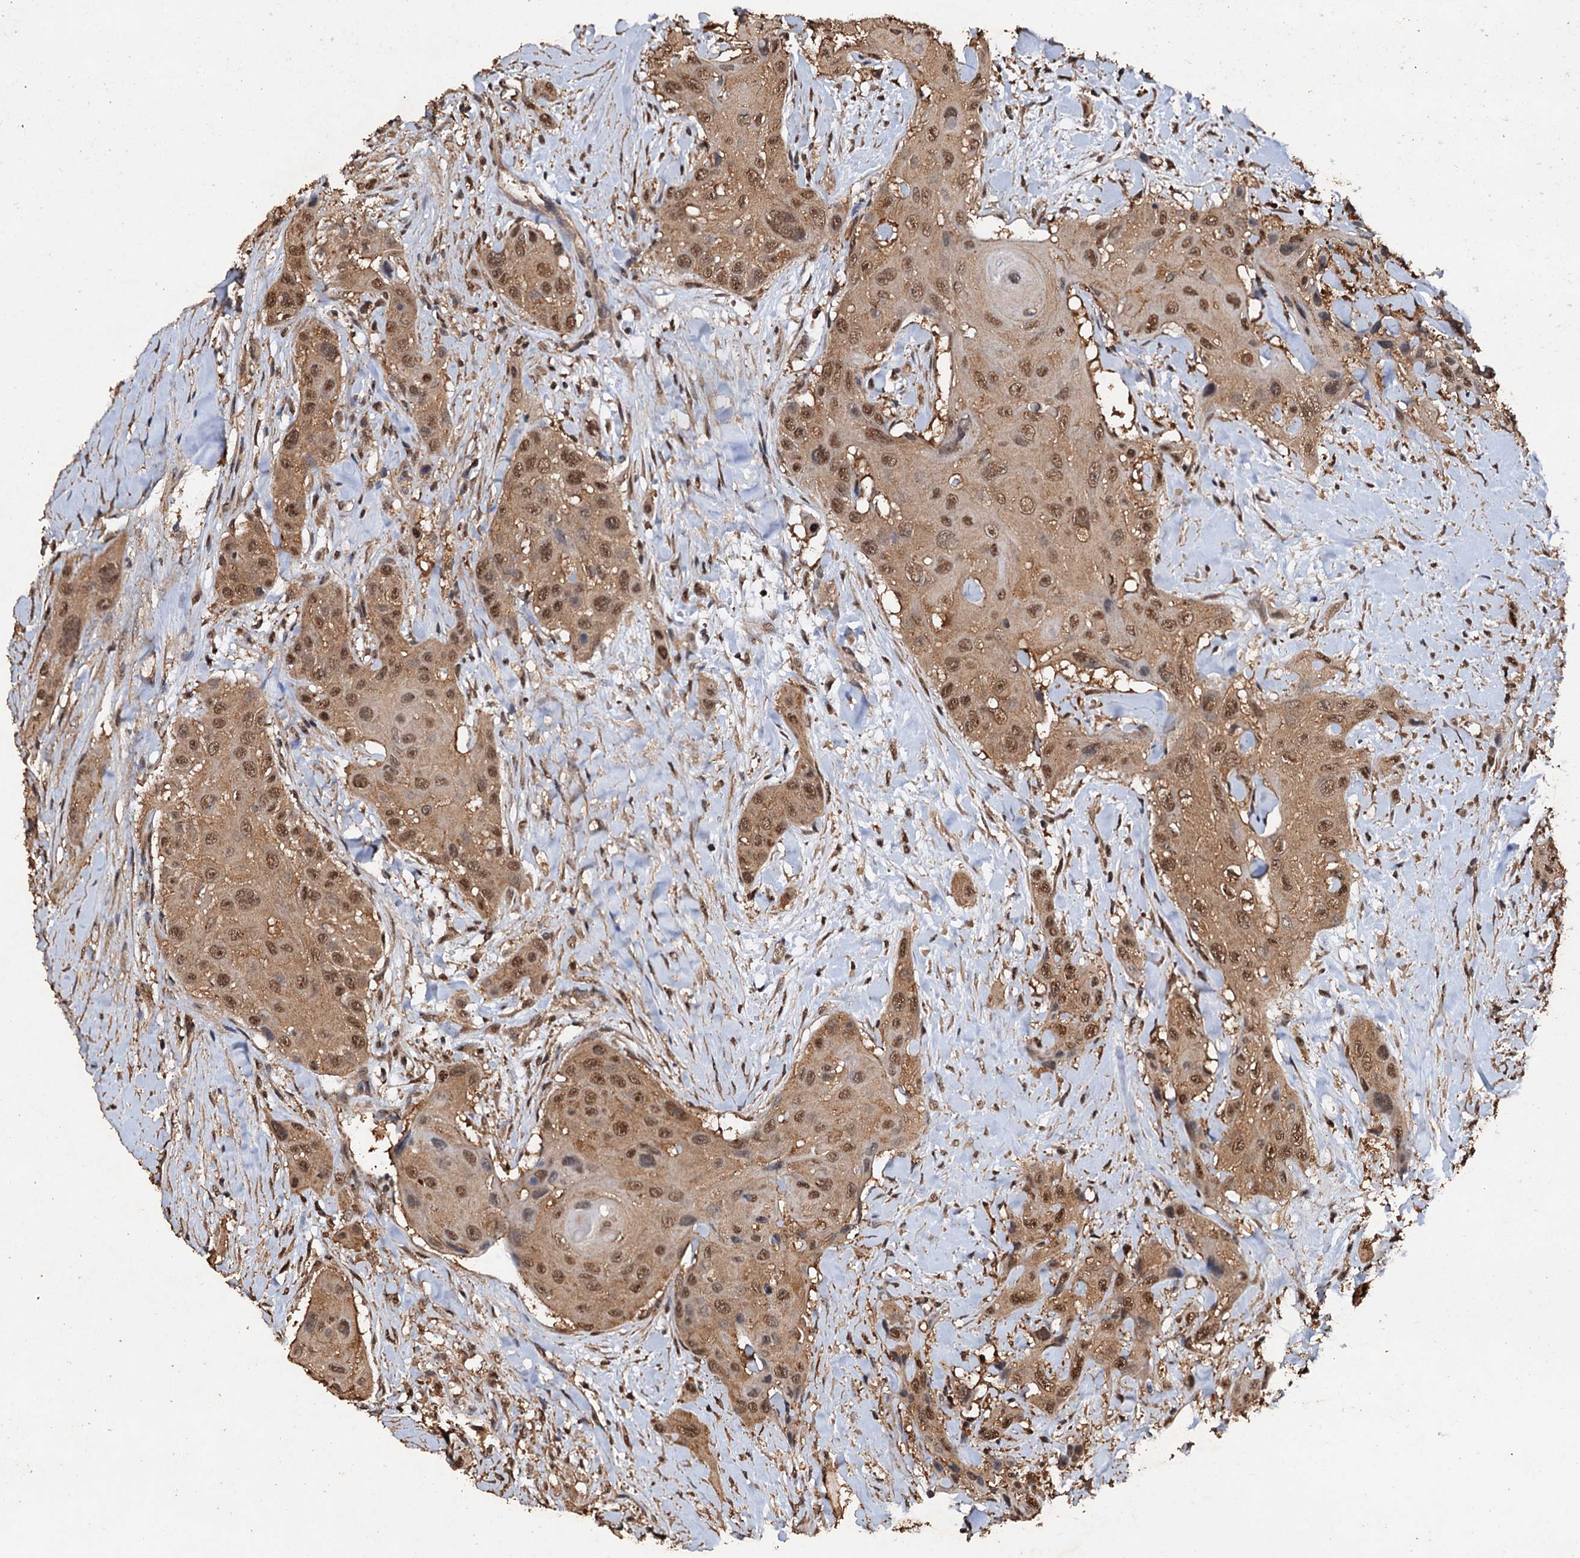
{"staining": {"intensity": "moderate", "quantity": ">75%", "location": "nuclear"}, "tissue": "head and neck cancer", "cell_type": "Tumor cells", "image_type": "cancer", "snomed": [{"axis": "morphology", "description": "Squamous cell carcinoma, NOS"}, {"axis": "topography", "description": "Head-Neck"}], "caption": "A histopathology image of human head and neck squamous cell carcinoma stained for a protein reveals moderate nuclear brown staining in tumor cells. Immunohistochemistry stains the protein of interest in brown and the nuclei are stained blue.", "gene": "PSMD9", "patient": {"sex": "male", "age": 81}}